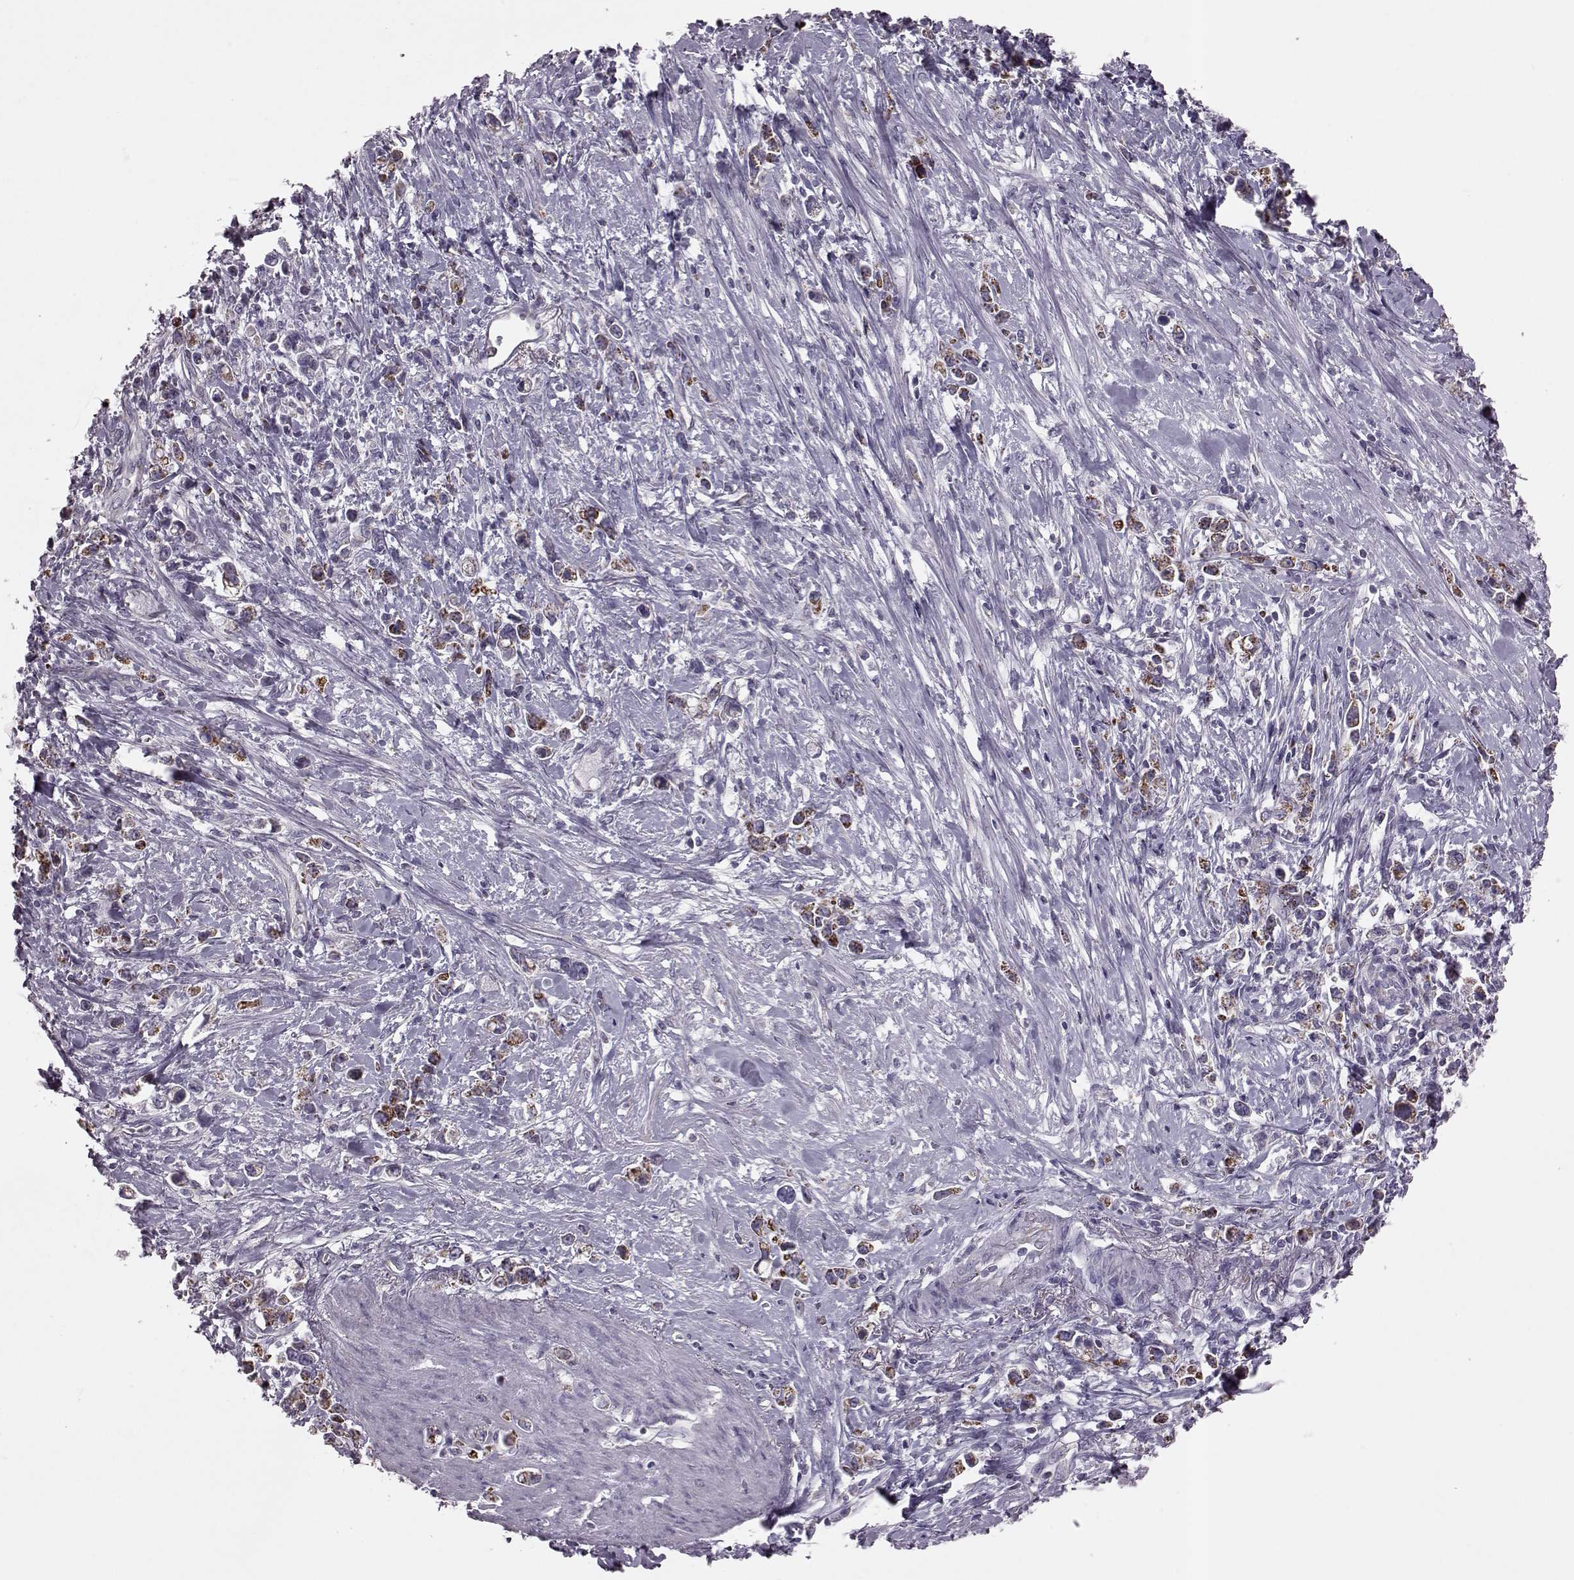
{"staining": {"intensity": "strong", "quantity": ">75%", "location": "cytoplasmic/membranous"}, "tissue": "stomach cancer", "cell_type": "Tumor cells", "image_type": "cancer", "snomed": [{"axis": "morphology", "description": "Adenocarcinoma, NOS"}, {"axis": "topography", "description": "Stomach"}], "caption": "Immunohistochemistry of stomach adenocarcinoma reveals high levels of strong cytoplasmic/membranous expression in approximately >75% of tumor cells.", "gene": "RIMS2", "patient": {"sex": "male", "age": 63}}